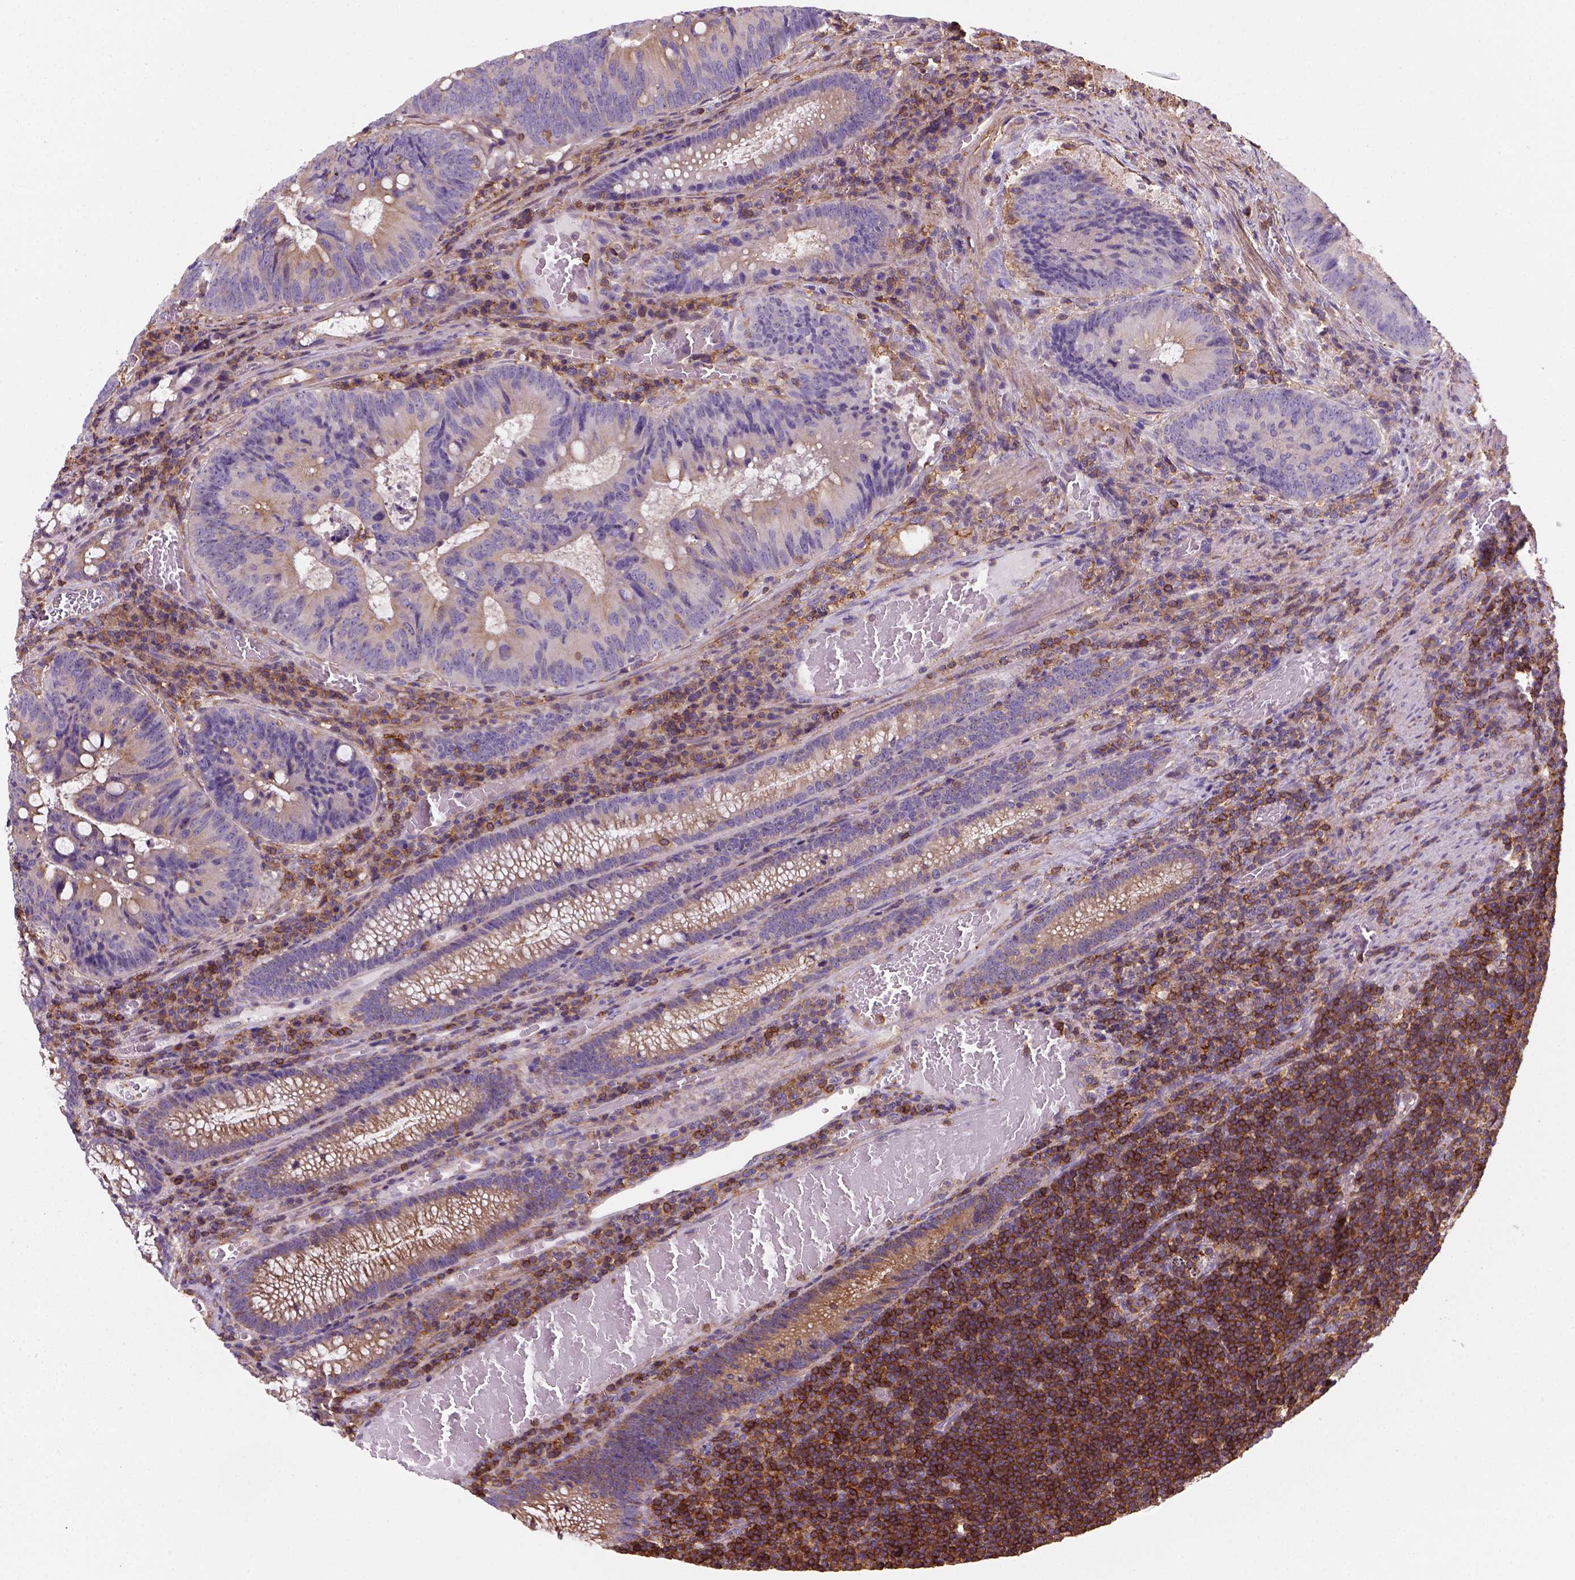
{"staining": {"intensity": "moderate", "quantity": "<25%", "location": "cytoplasmic/membranous"}, "tissue": "colorectal cancer", "cell_type": "Tumor cells", "image_type": "cancer", "snomed": [{"axis": "morphology", "description": "Adenocarcinoma, NOS"}, {"axis": "topography", "description": "Colon"}], "caption": "DAB (3,3'-diaminobenzidine) immunohistochemical staining of colorectal cancer (adenocarcinoma) demonstrates moderate cytoplasmic/membranous protein staining in about <25% of tumor cells.", "gene": "GPRC5D", "patient": {"sex": "male", "age": 67}}